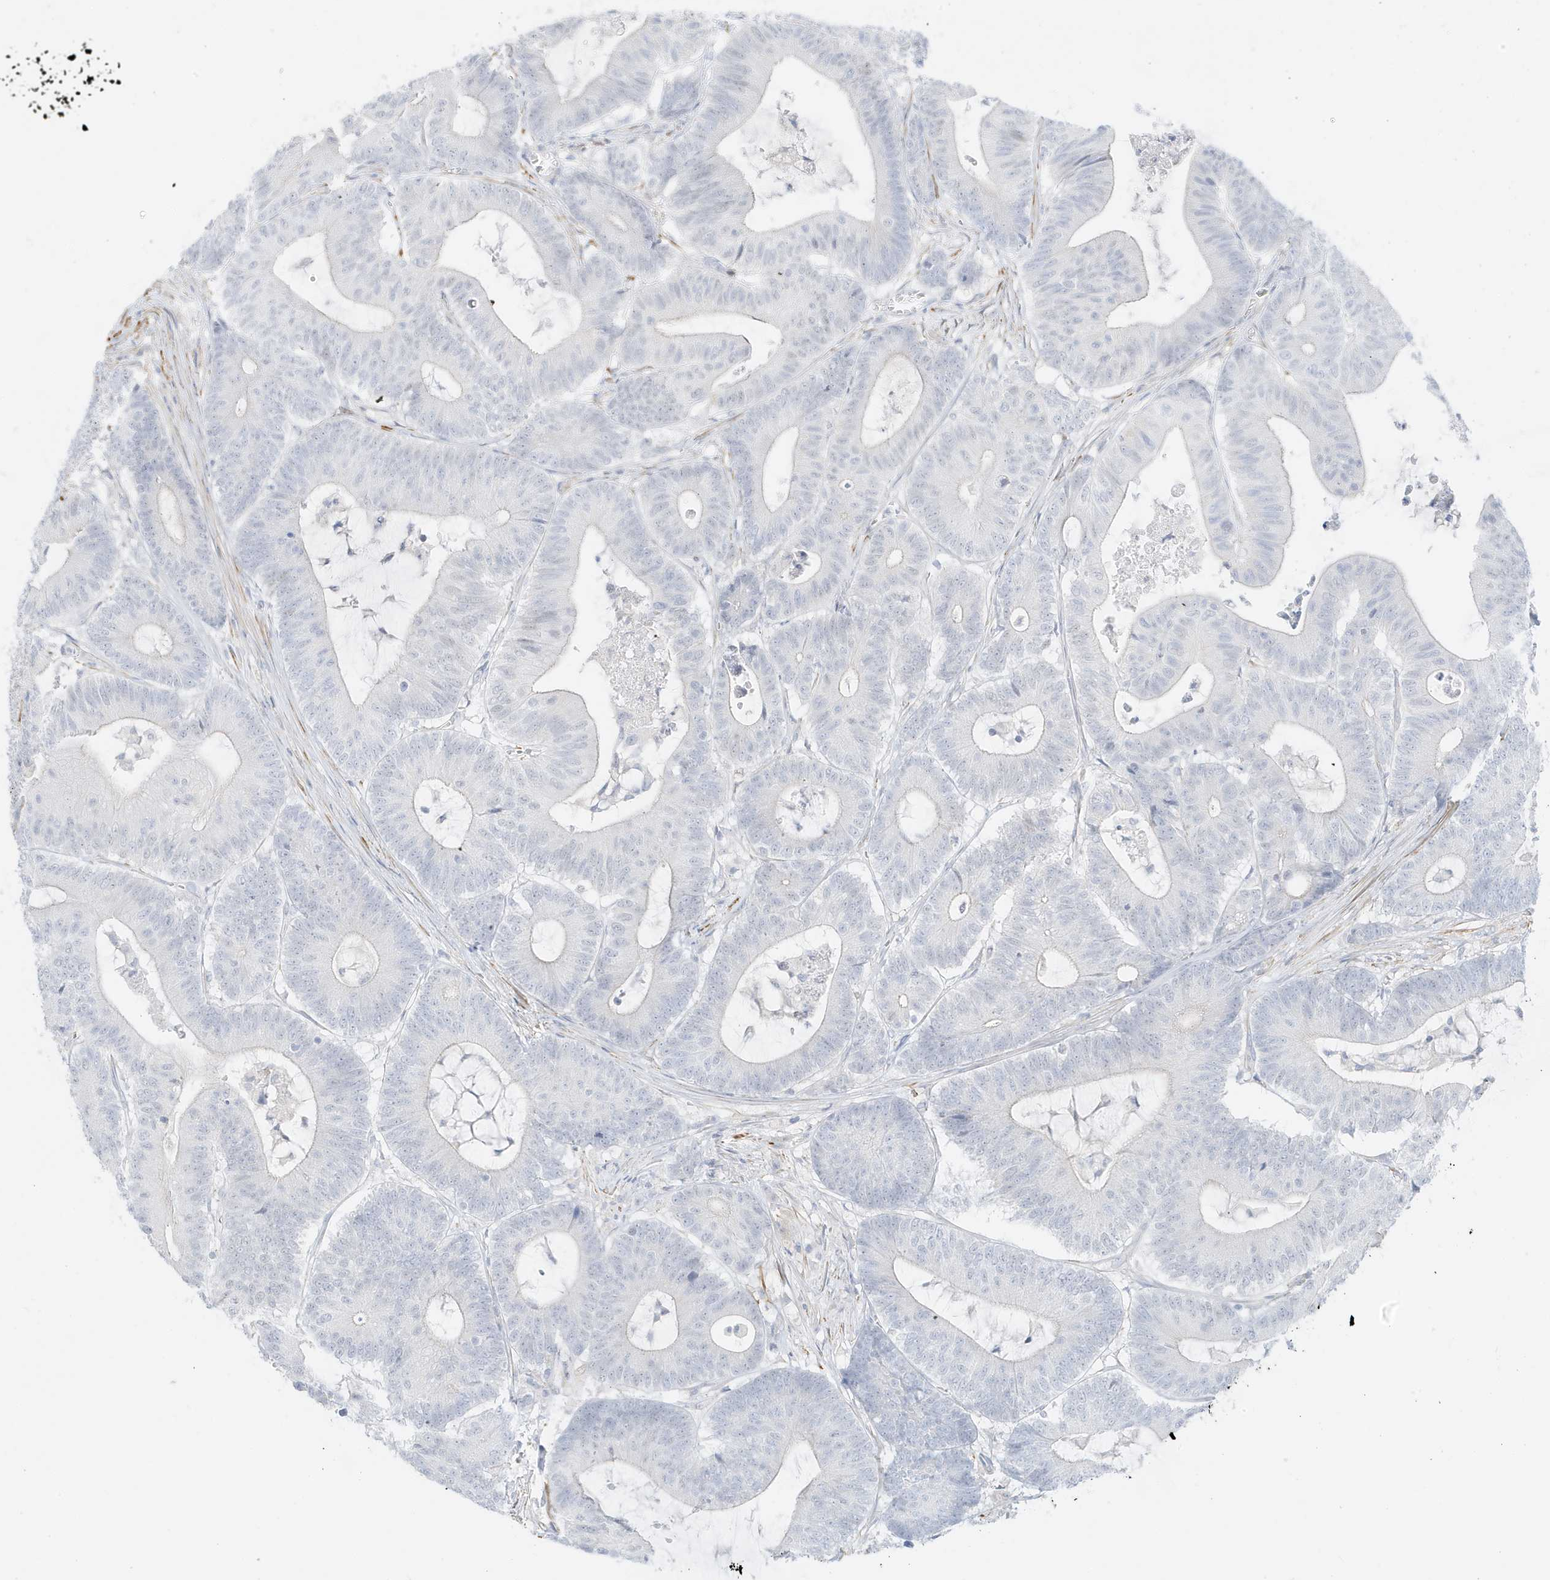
{"staining": {"intensity": "negative", "quantity": "none", "location": "none"}, "tissue": "colorectal cancer", "cell_type": "Tumor cells", "image_type": "cancer", "snomed": [{"axis": "morphology", "description": "Adenocarcinoma, NOS"}, {"axis": "topography", "description": "Colon"}], "caption": "Tumor cells are negative for protein expression in human colorectal cancer. Nuclei are stained in blue.", "gene": "SLC22A13", "patient": {"sex": "female", "age": 84}}